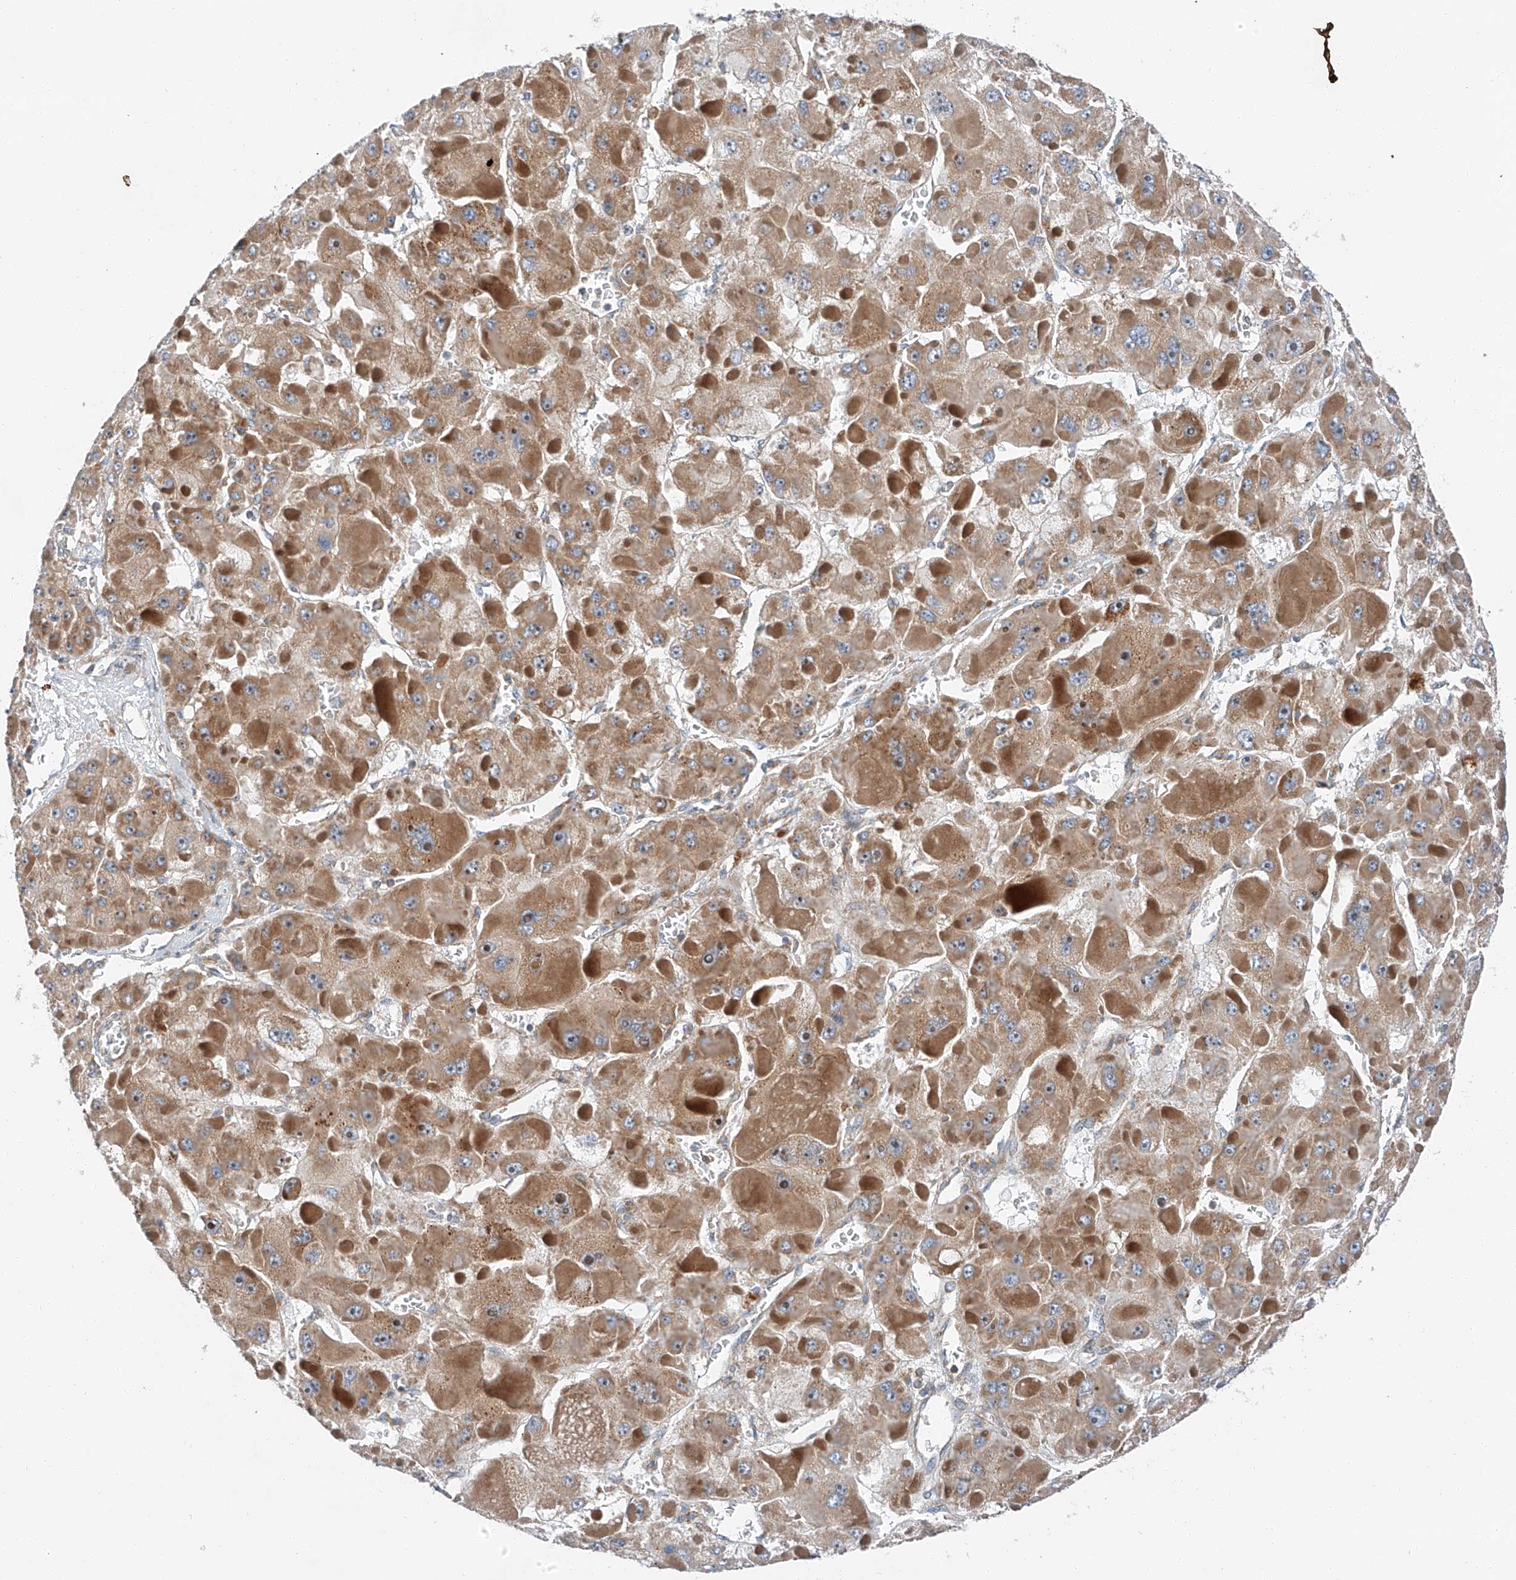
{"staining": {"intensity": "moderate", "quantity": ">75%", "location": "cytoplasmic/membranous"}, "tissue": "liver cancer", "cell_type": "Tumor cells", "image_type": "cancer", "snomed": [{"axis": "morphology", "description": "Carcinoma, Hepatocellular, NOS"}, {"axis": "topography", "description": "Liver"}], "caption": "A micrograph of liver cancer (hepatocellular carcinoma) stained for a protein shows moderate cytoplasmic/membranous brown staining in tumor cells.", "gene": "ZC3H15", "patient": {"sex": "female", "age": 73}}